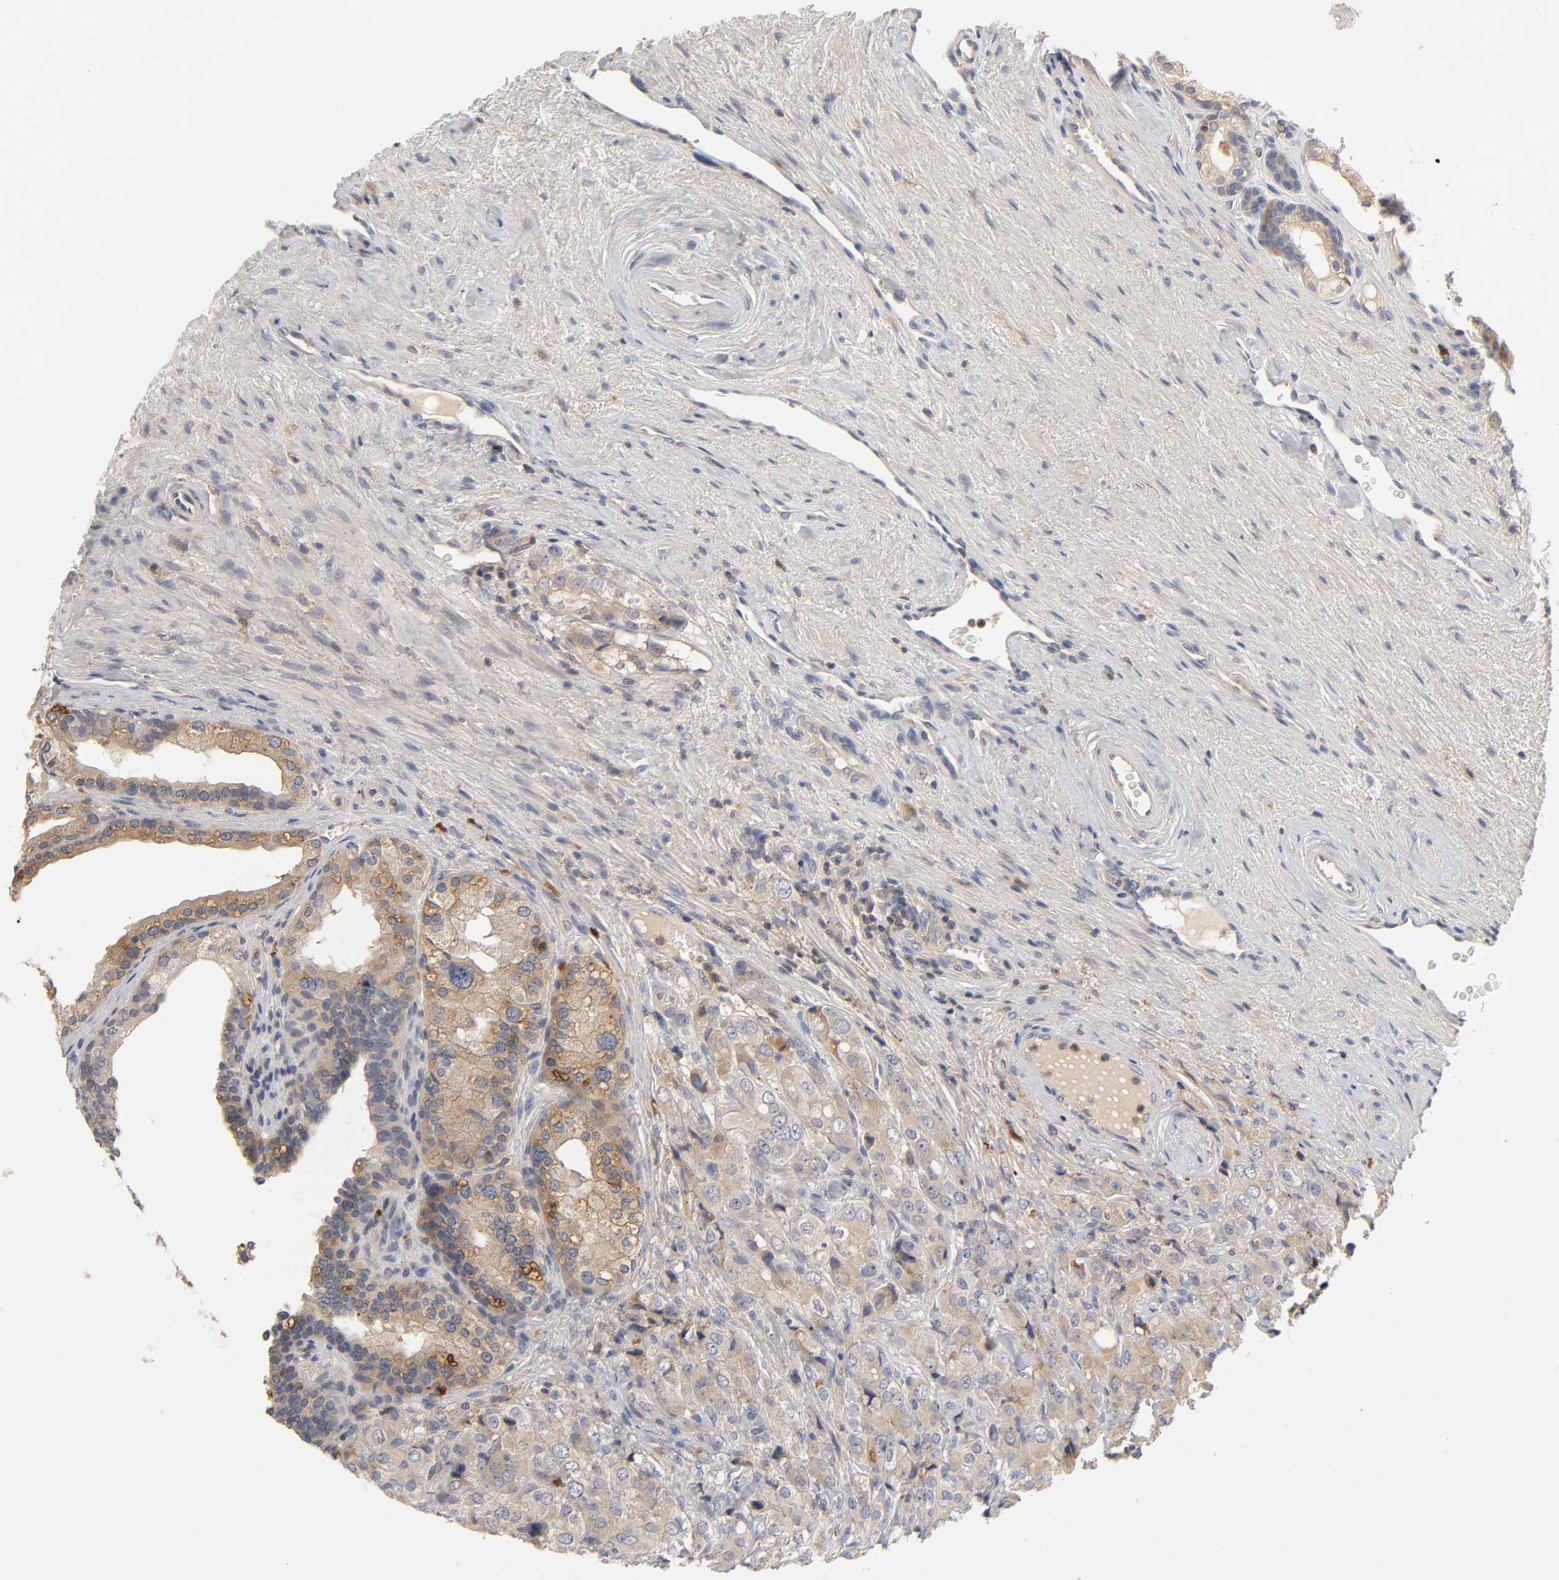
{"staining": {"intensity": "weak", "quantity": ">75%", "location": "cytoplasmic/membranous"}, "tissue": "prostate cancer", "cell_type": "Tumor cells", "image_type": "cancer", "snomed": [{"axis": "morphology", "description": "Adenocarcinoma, High grade"}, {"axis": "topography", "description": "Prostate"}], "caption": "About >75% of tumor cells in human adenocarcinoma (high-grade) (prostate) display weak cytoplasmic/membranous protein staining as visualized by brown immunohistochemical staining.", "gene": "RHOA", "patient": {"sex": "male", "age": 68}}